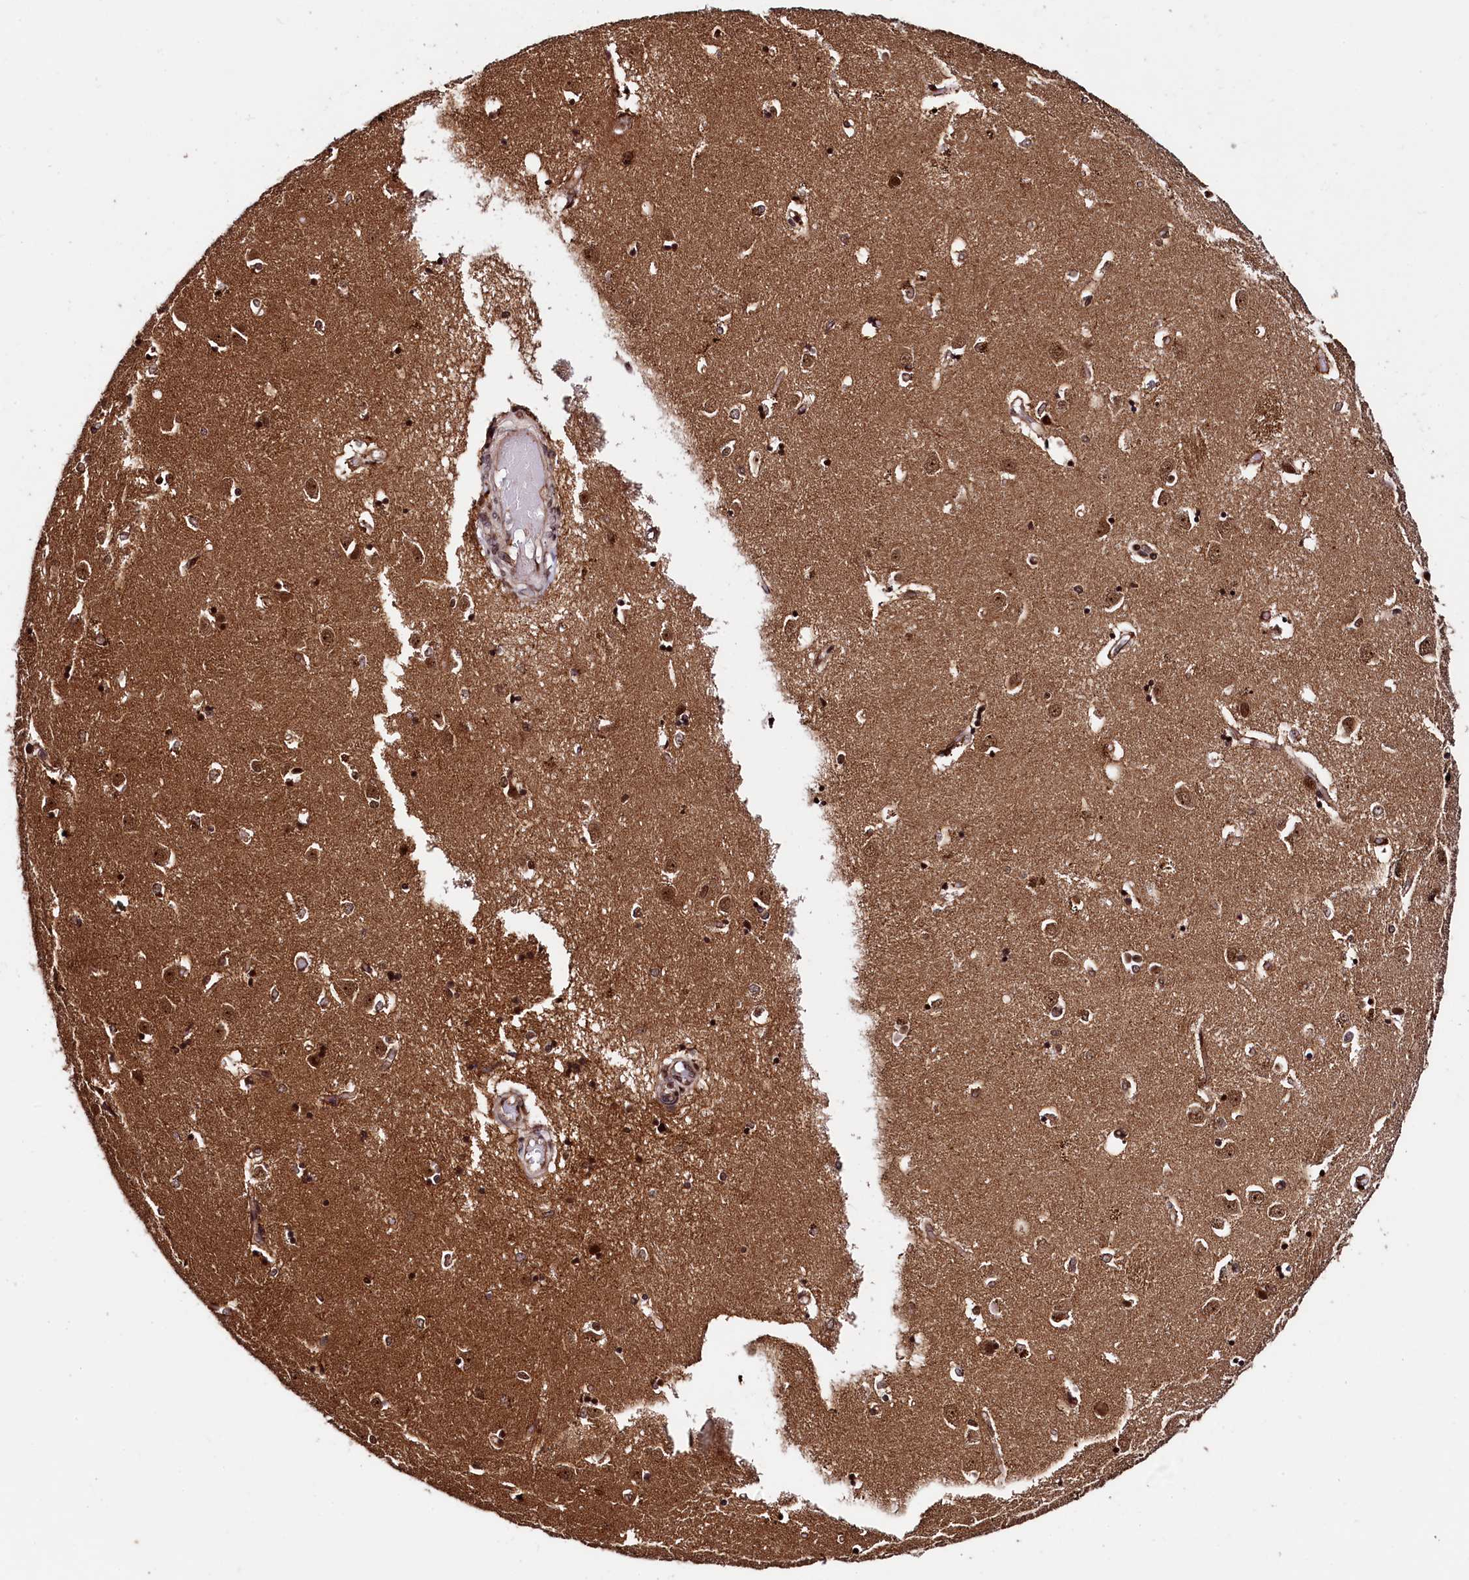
{"staining": {"intensity": "strong", "quantity": ">75%", "location": "nuclear"}, "tissue": "caudate", "cell_type": "Glial cells", "image_type": "normal", "snomed": [{"axis": "morphology", "description": "Normal tissue, NOS"}, {"axis": "topography", "description": "Lateral ventricle wall"}], "caption": "Caudate stained with immunohistochemistry (IHC) shows strong nuclear expression in about >75% of glial cells. The staining was performed using DAB (3,3'-diaminobenzidine), with brown indicating positive protein expression. Nuclei are stained blue with hematoxylin.", "gene": "LEO1", "patient": {"sex": "male", "age": 45}}